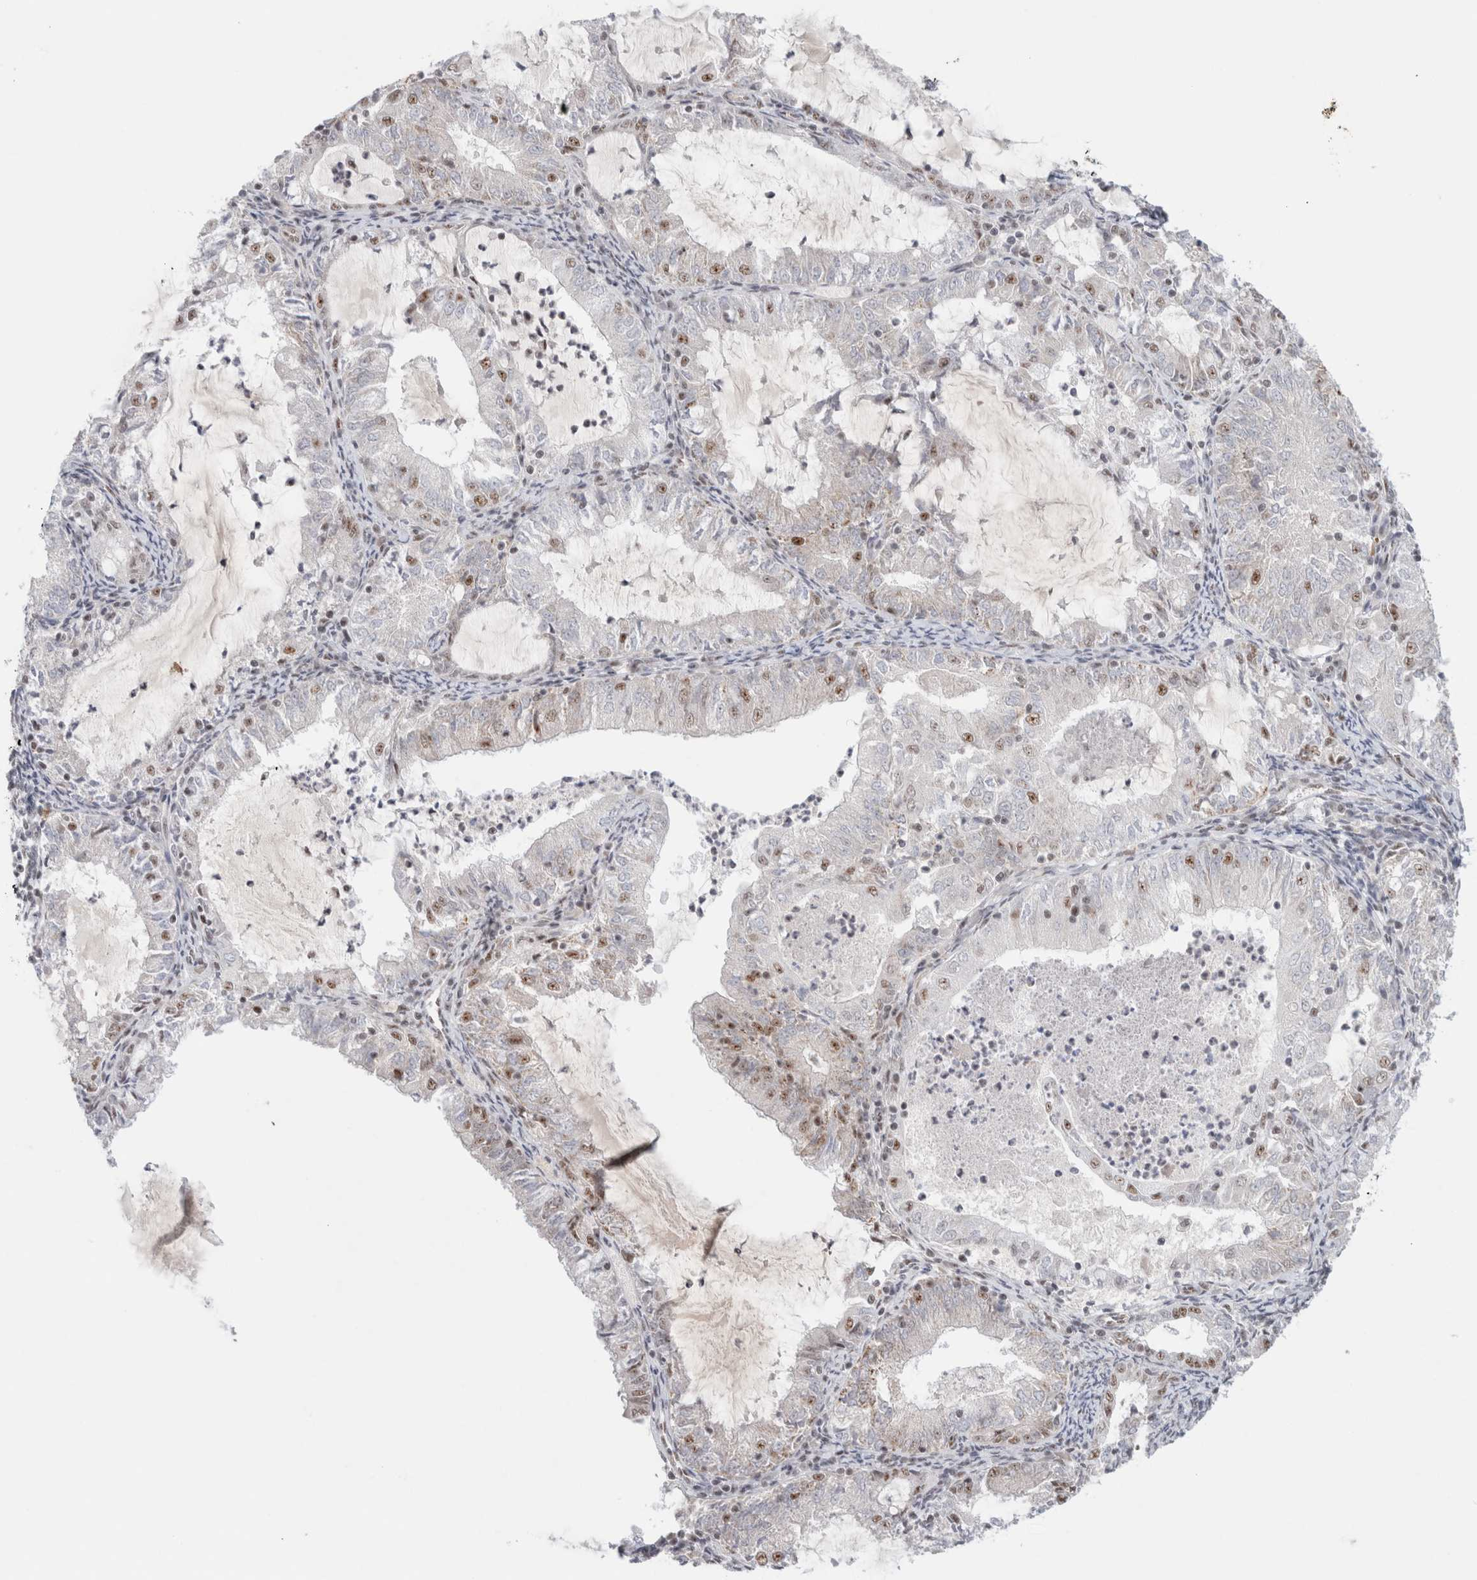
{"staining": {"intensity": "moderate", "quantity": "<25%", "location": "nuclear"}, "tissue": "endometrial cancer", "cell_type": "Tumor cells", "image_type": "cancer", "snomed": [{"axis": "morphology", "description": "Adenocarcinoma, NOS"}, {"axis": "topography", "description": "Endometrium"}], "caption": "A brown stain shows moderate nuclear expression of a protein in endometrial adenocarcinoma tumor cells. Using DAB (brown) and hematoxylin (blue) stains, captured at high magnification using brightfield microscopy.", "gene": "TRMT12", "patient": {"sex": "female", "age": 57}}